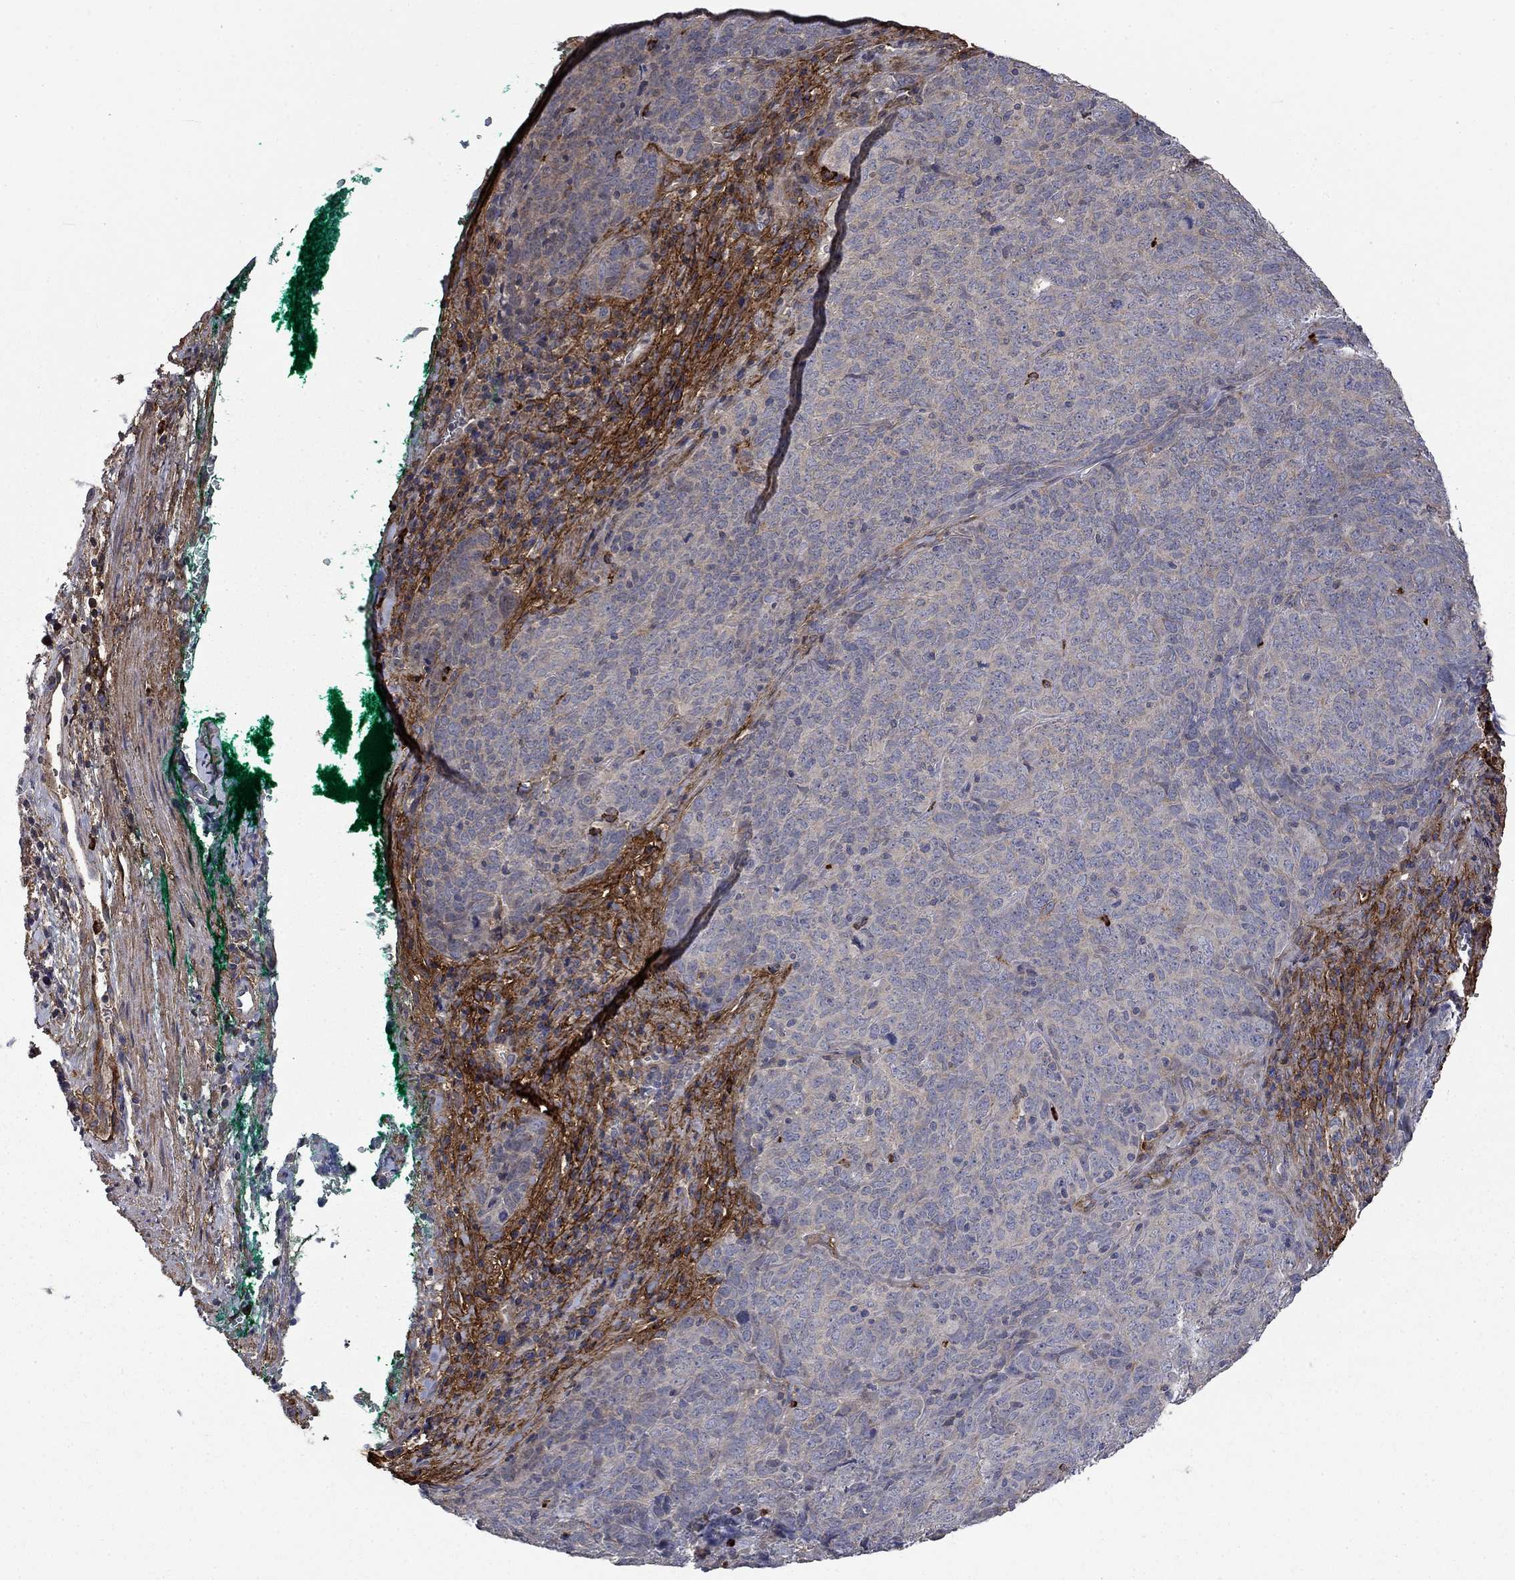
{"staining": {"intensity": "negative", "quantity": "none", "location": "none"}, "tissue": "skin cancer", "cell_type": "Tumor cells", "image_type": "cancer", "snomed": [{"axis": "morphology", "description": "Squamous cell carcinoma, NOS"}, {"axis": "topography", "description": "Skin"}, {"axis": "topography", "description": "Anal"}], "caption": "There is no significant positivity in tumor cells of skin cancer.", "gene": "VCAN", "patient": {"sex": "female", "age": 51}}